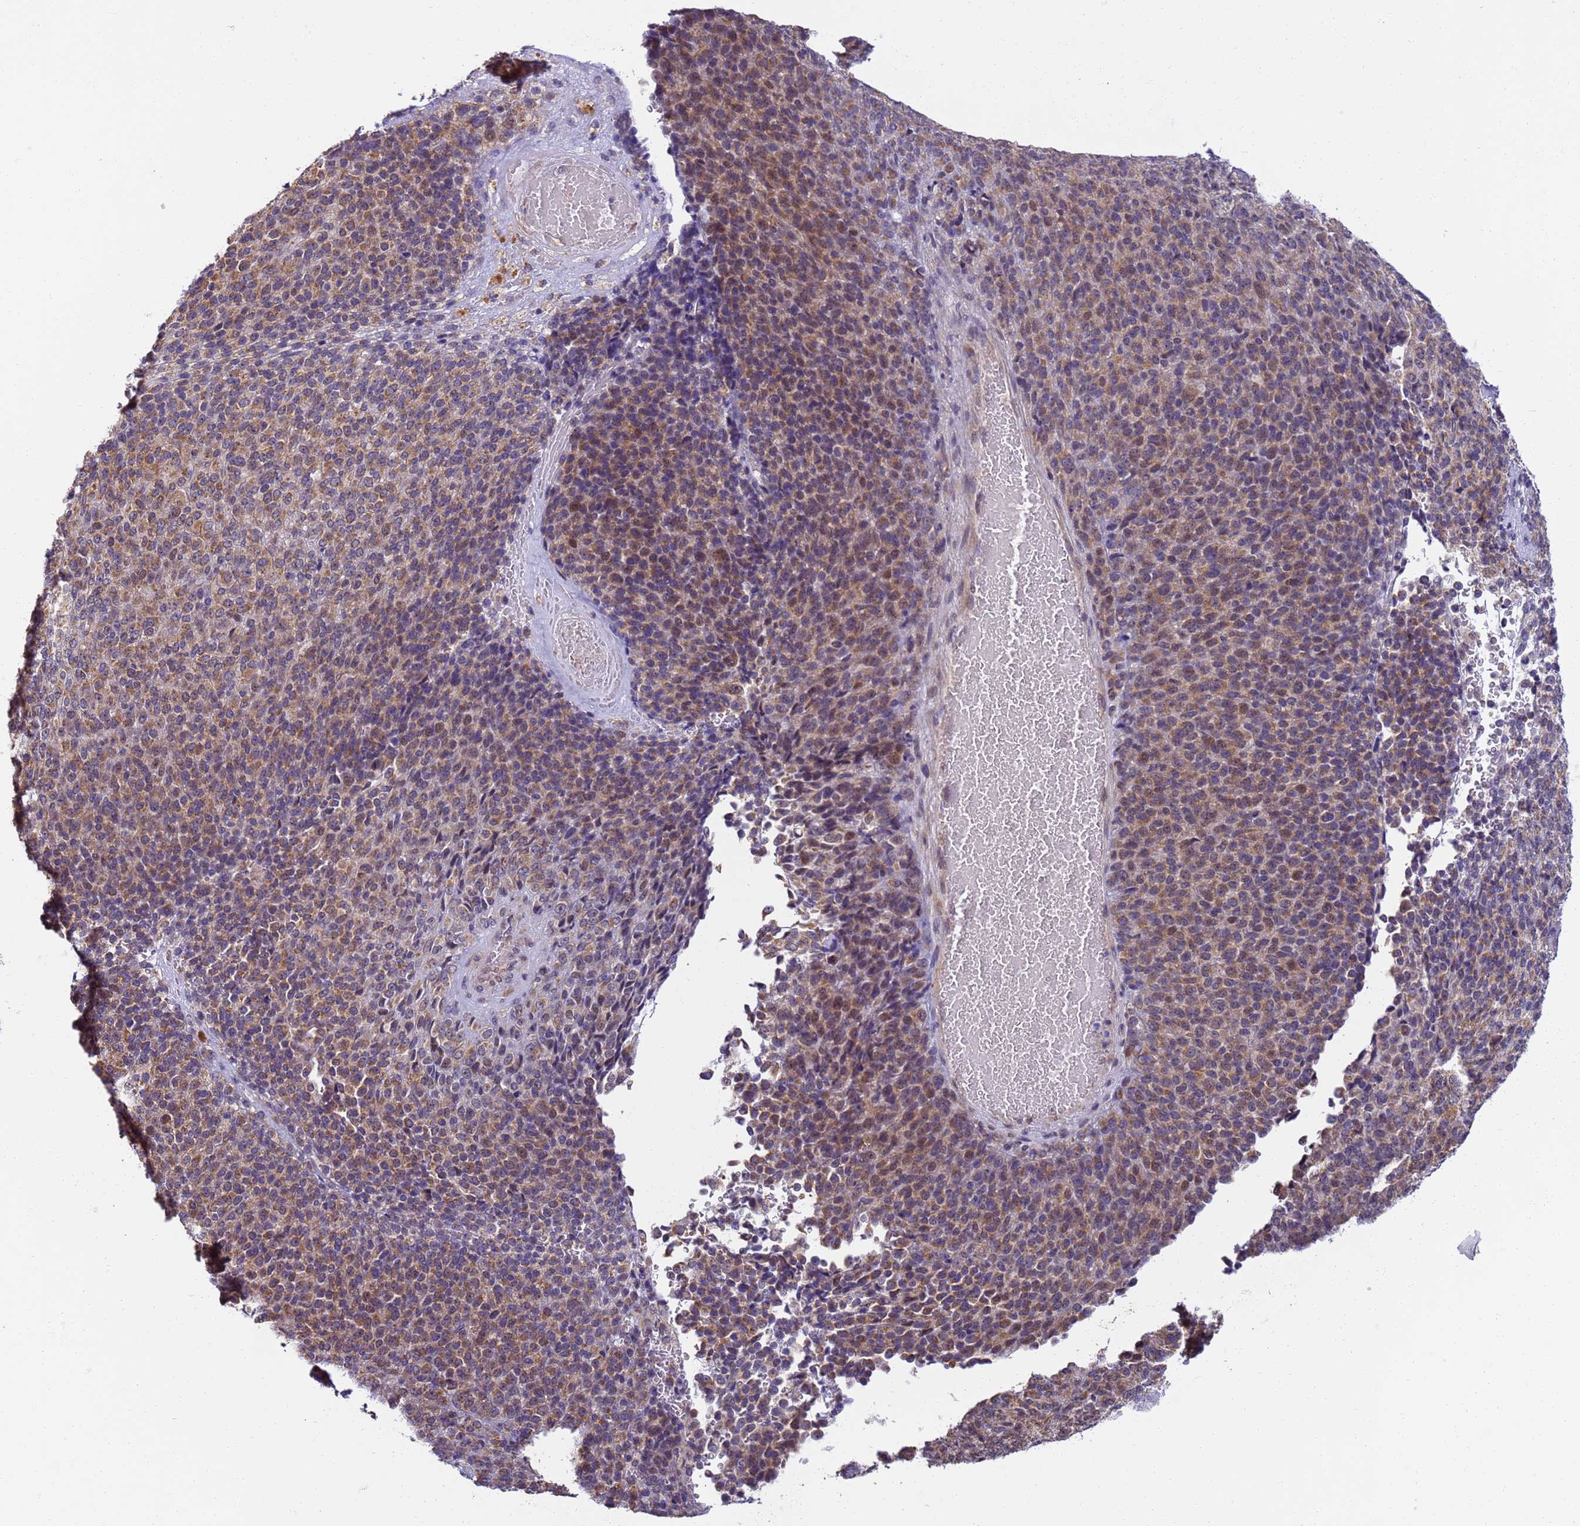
{"staining": {"intensity": "moderate", "quantity": ">75%", "location": "cytoplasmic/membranous"}, "tissue": "melanoma", "cell_type": "Tumor cells", "image_type": "cancer", "snomed": [{"axis": "morphology", "description": "Malignant melanoma, Metastatic site"}, {"axis": "topography", "description": "Brain"}], "caption": "The immunohistochemical stain shows moderate cytoplasmic/membranous expression in tumor cells of melanoma tissue. The protein is stained brown, and the nuclei are stained in blue (DAB (3,3'-diaminobenzidine) IHC with brightfield microscopy, high magnification).", "gene": "RAPGEF3", "patient": {"sex": "female", "age": 56}}